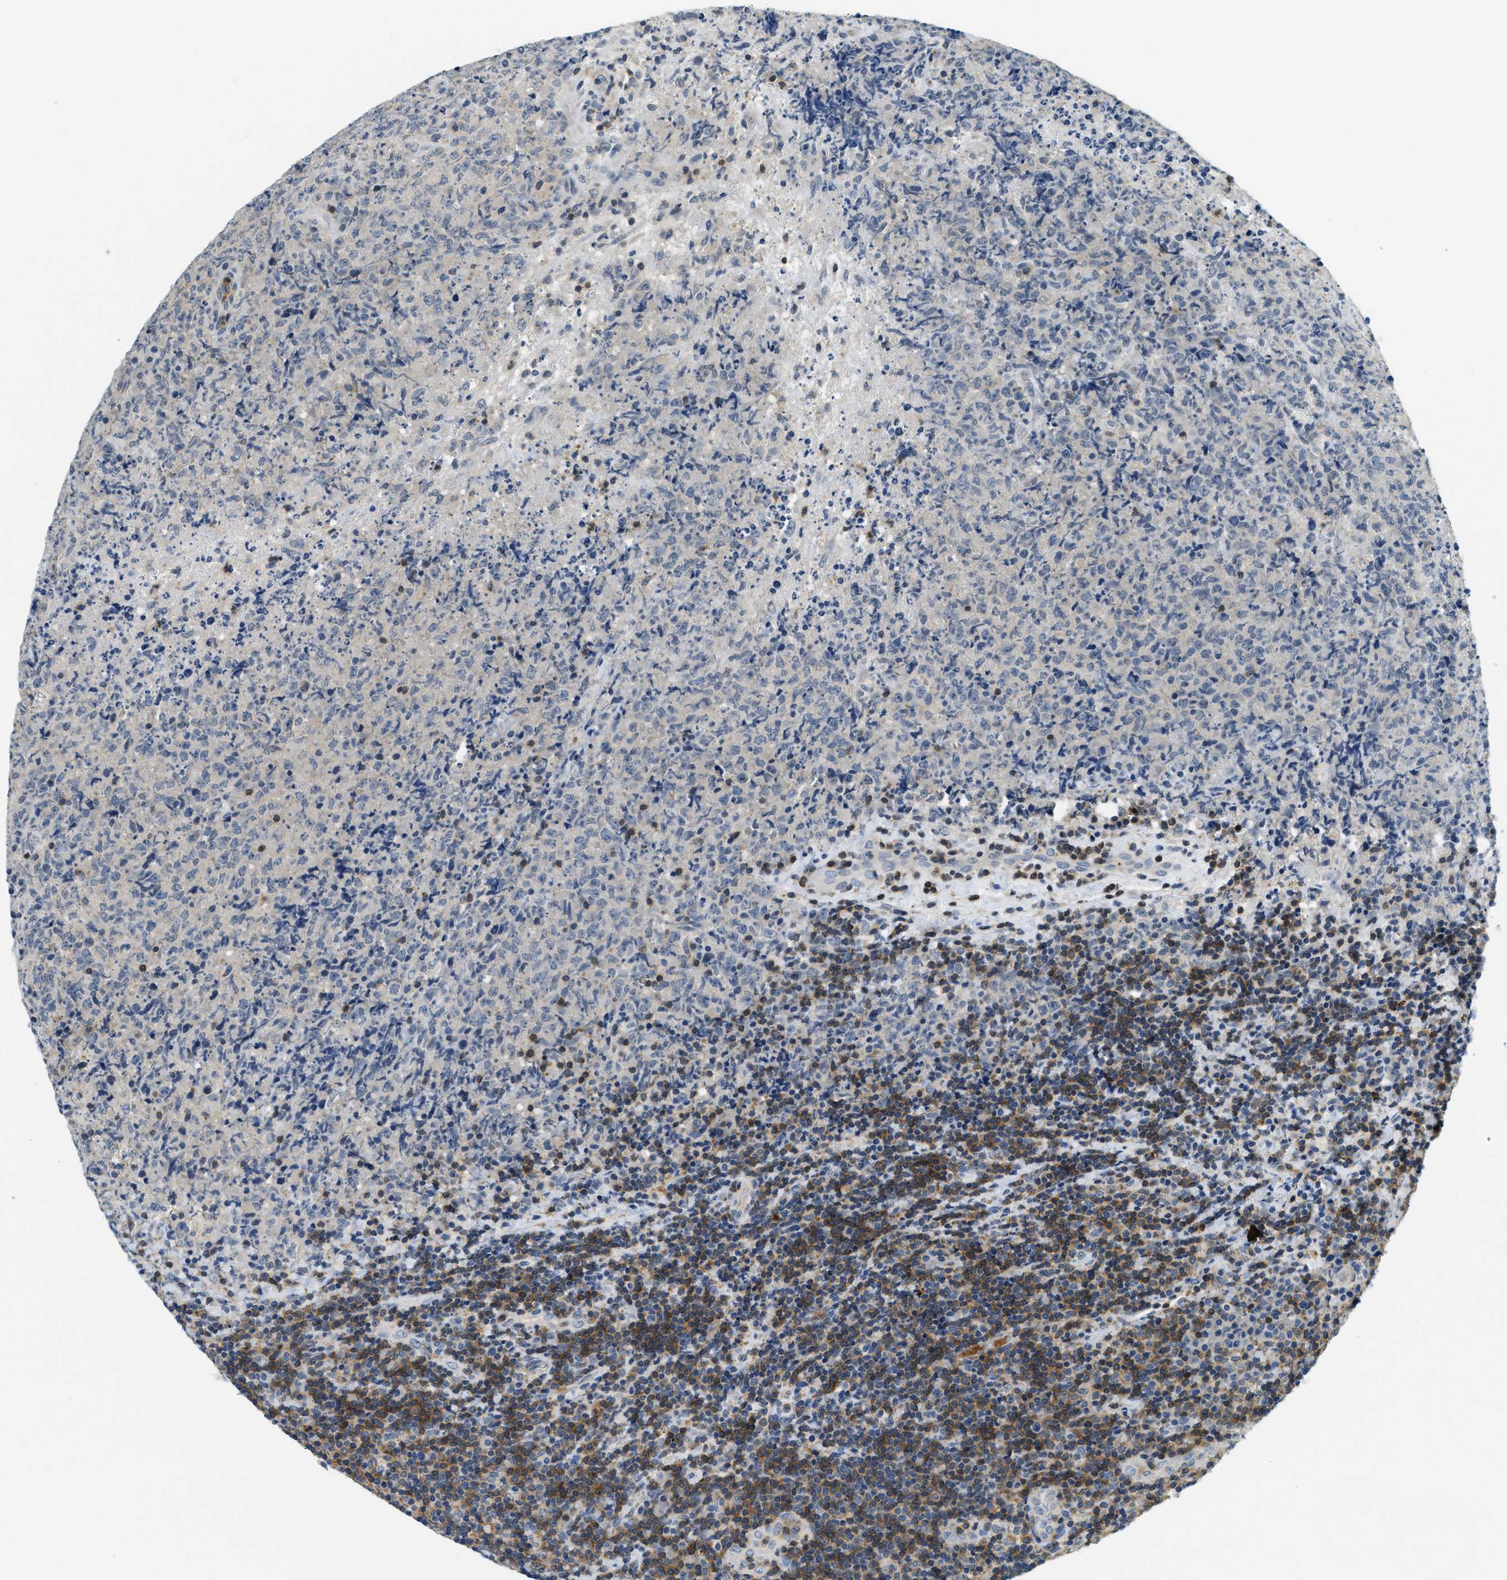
{"staining": {"intensity": "weak", "quantity": "<25%", "location": "cytoplasmic/membranous"}, "tissue": "lymphoma", "cell_type": "Tumor cells", "image_type": "cancer", "snomed": [{"axis": "morphology", "description": "Malignant lymphoma, non-Hodgkin's type, High grade"}, {"axis": "topography", "description": "Tonsil"}], "caption": "A histopathology image of human malignant lymphoma, non-Hodgkin's type (high-grade) is negative for staining in tumor cells.", "gene": "RASGRP2", "patient": {"sex": "female", "age": 36}}